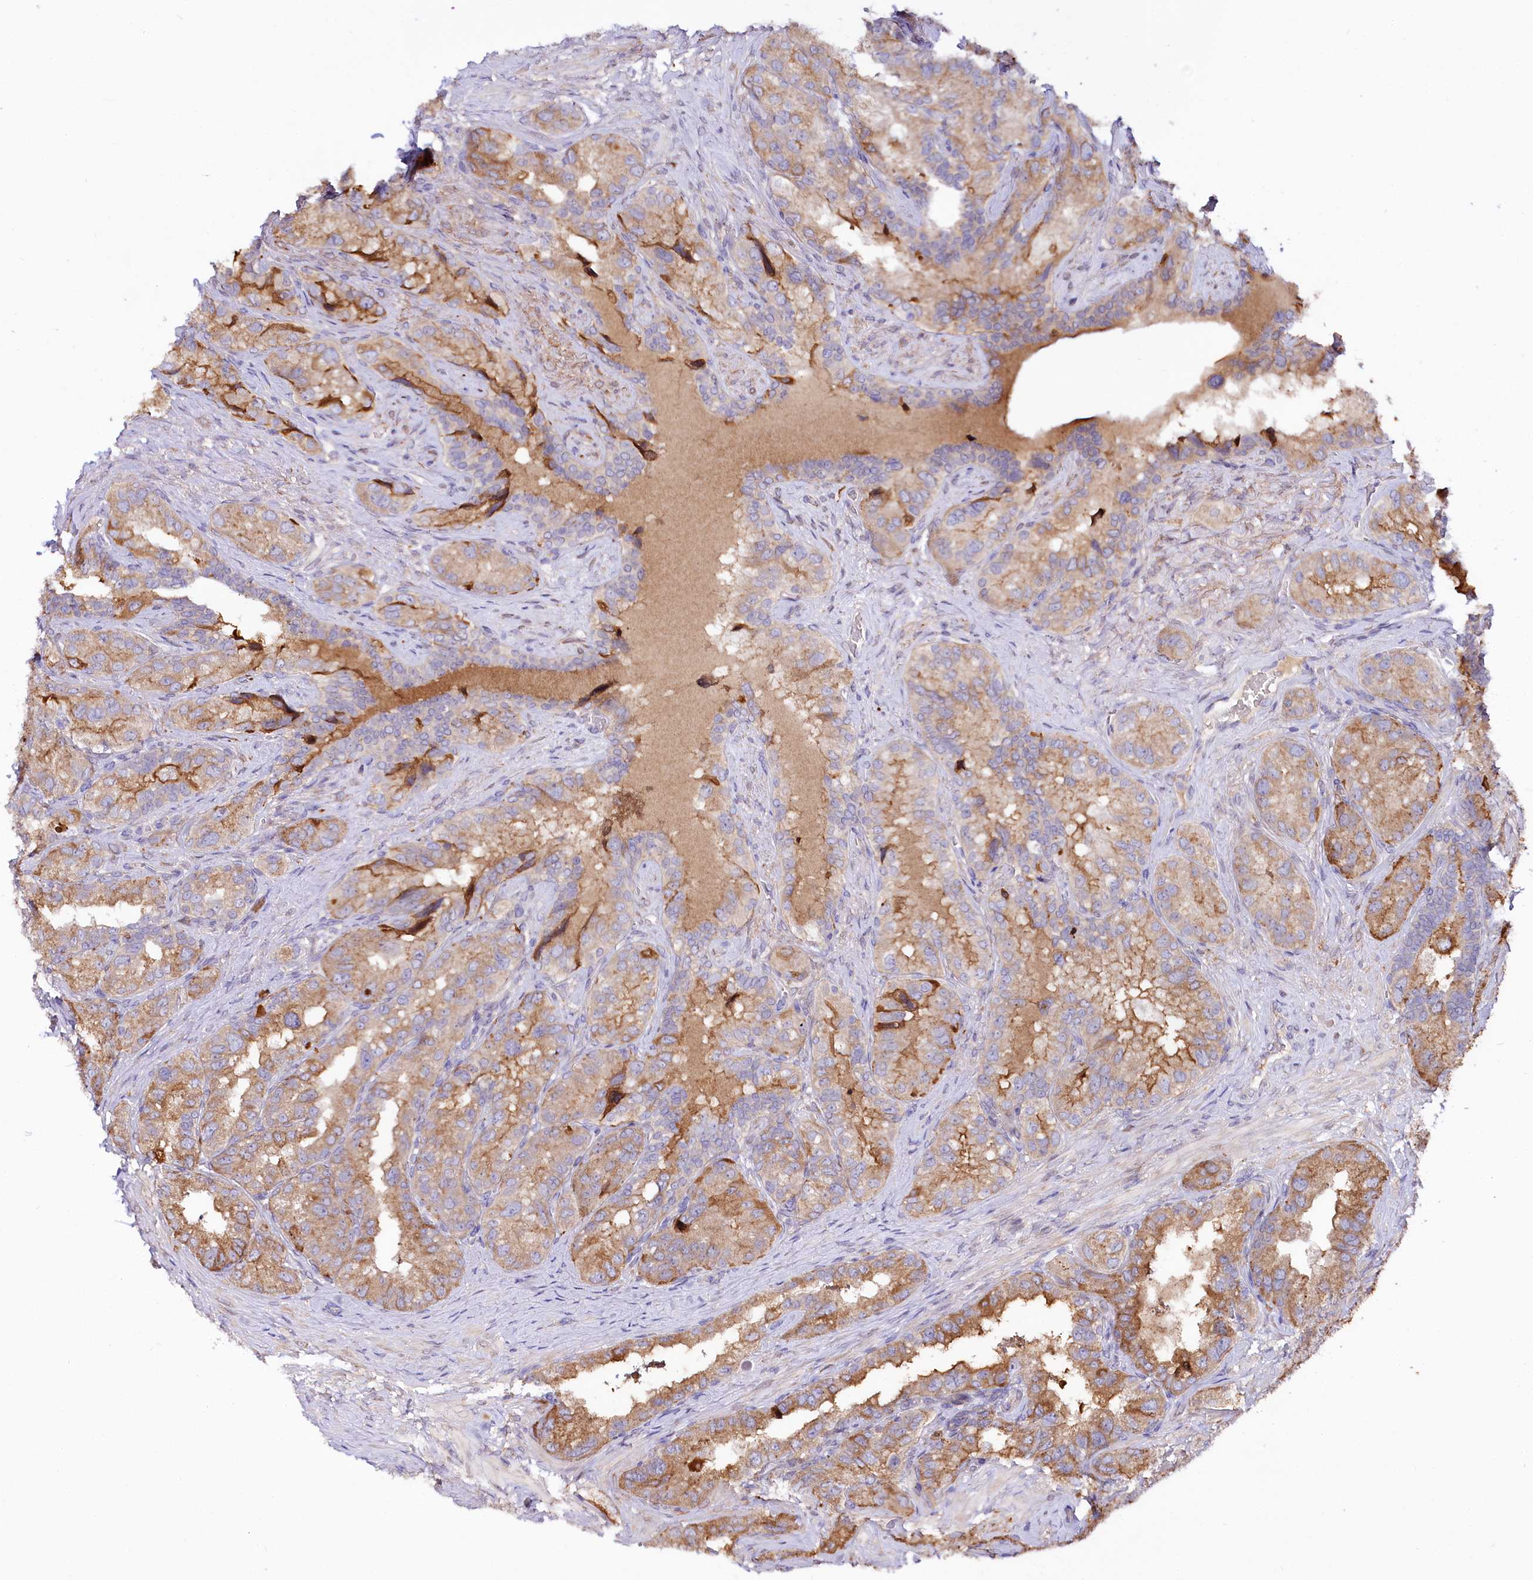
{"staining": {"intensity": "moderate", "quantity": ">75%", "location": "cytoplasmic/membranous"}, "tissue": "seminal vesicle", "cell_type": "Glandular cells", "image_type": "normal", "snomed": [{"axis": "morphology", "description": "Normal tissue, NOS"}, {"axis": "topography", "description": "Seminal veicle"}, {"axis": "topography", "description": "Peripheral nerve tissue"}], "caption": "Moderate cytoplasmic/membranous positivity for a protein is present in about >75% of glandular cells of normal seminal vesicle using immunohistochemistry (IHC).", "gene": "CEP295", "patient": {"sex": "male", "age": 67}}